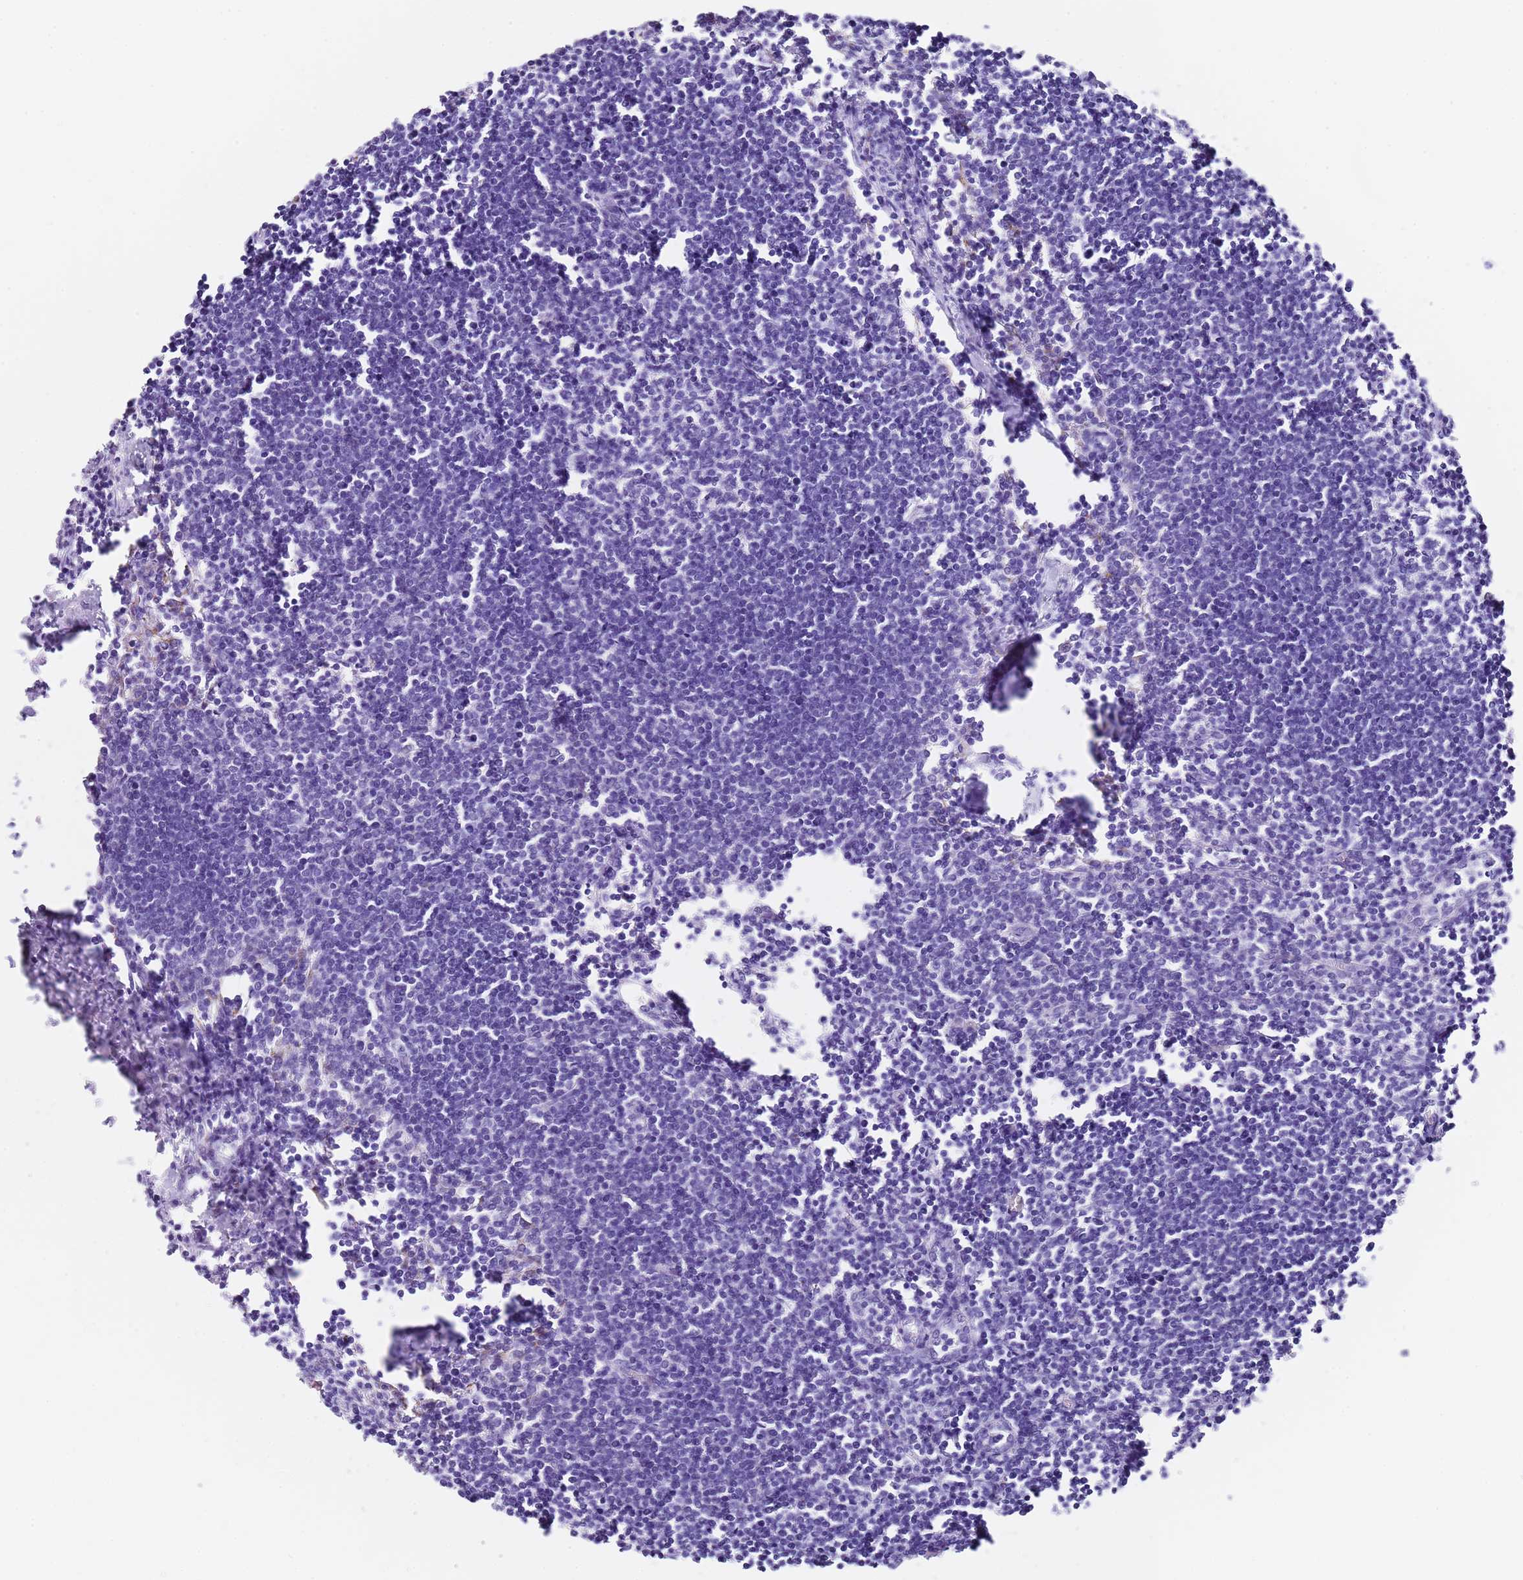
{"staining": {"intensity": "negative", "quantity": "none", "location": "none"}, "tissue": "lymph node", "cell_type": "Germinal center cells", "image_type": "normal", "snomed": [{"axis": "morphology", "description": "Normal tissue, NOS"}, {"axis": "morphology", "description": "Malignant melanoma, Metastatic site"}, {"axis": "topography", "description": "Lymph node"}], "caption": "DAB (3,3'-diaminobenzidine) immunohistochemical staining of unremarkable human lymph node reveals no significant expression in germinal center cells.", "gene": "PTBP2", "patient": {"sex": "male", "age": 41}}